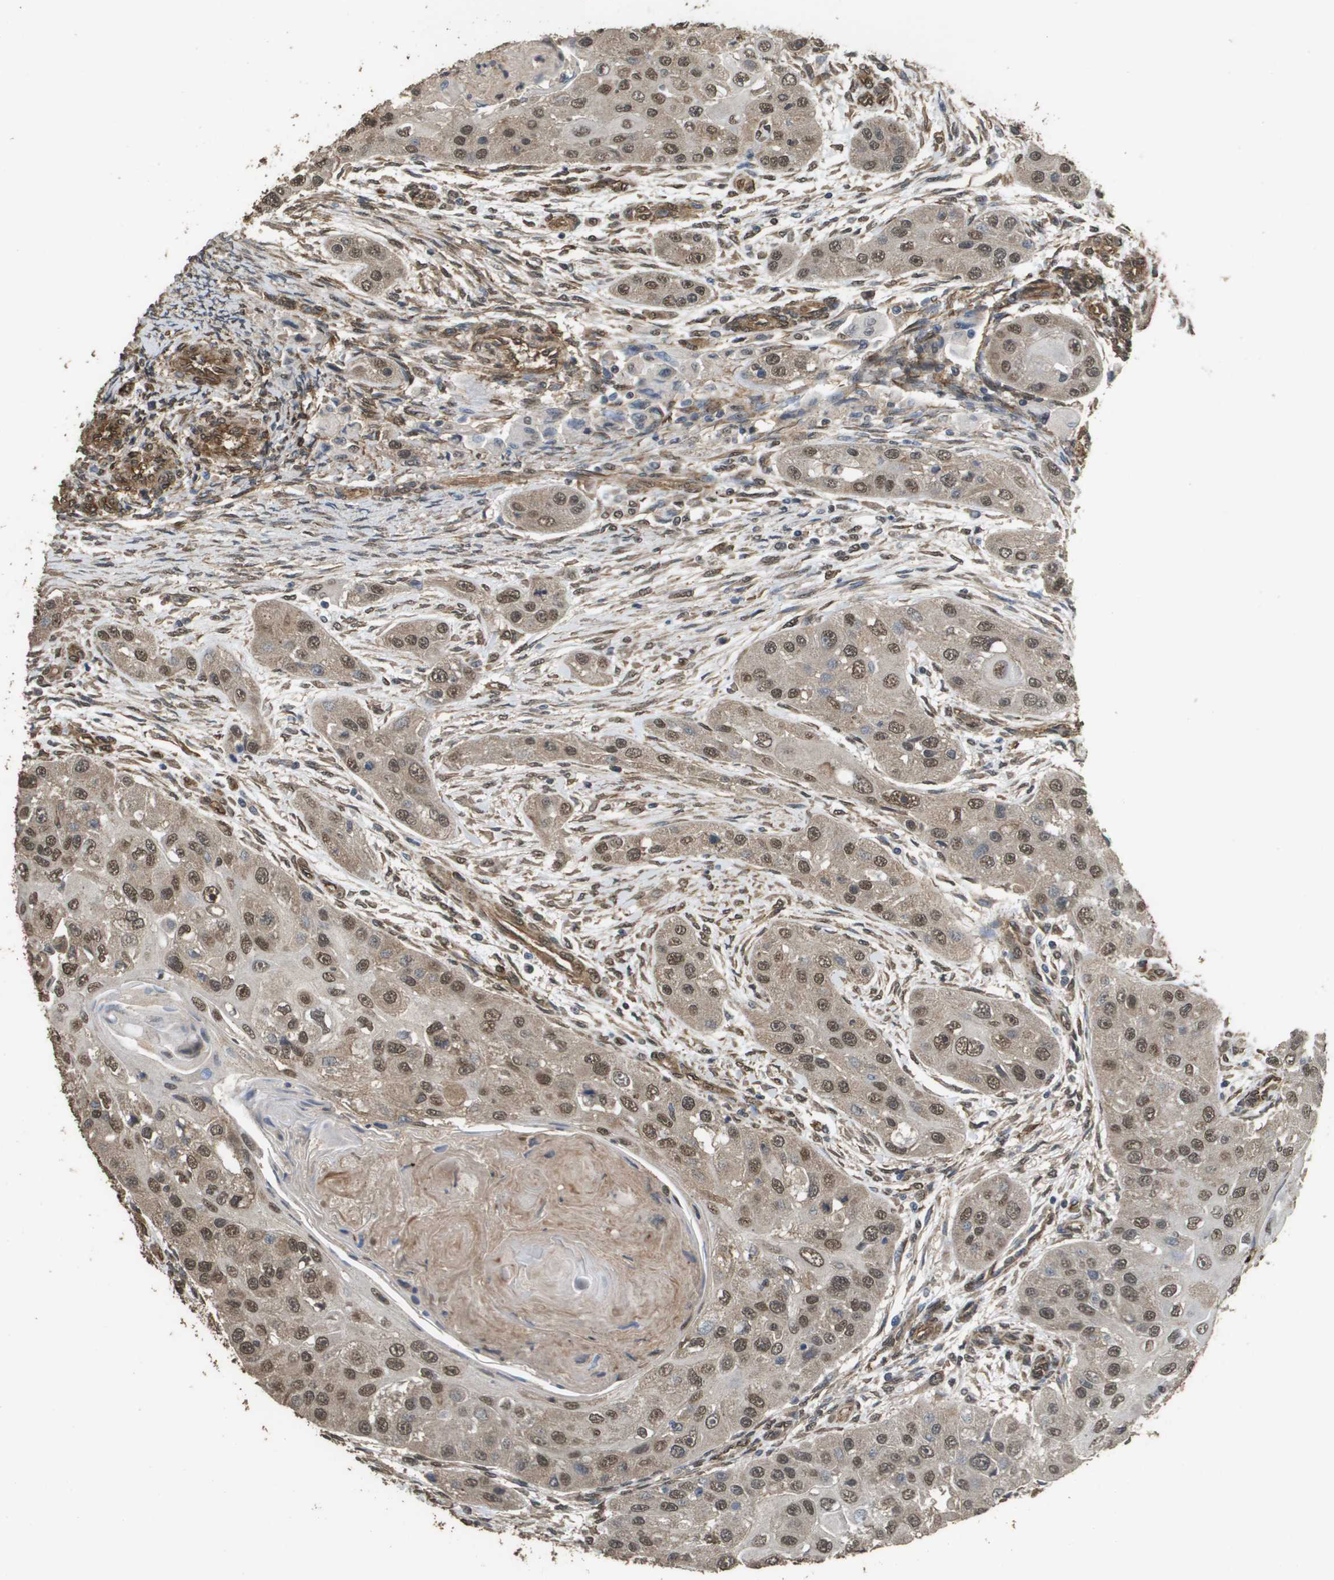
{"staining": {"intensity": "moderate", "quantity": ">75%", "location": "cytoplasmic/membranous,nuclear"}, "tissue": "head and neck cancer", "cell_type": "Tumor cells", "image_type": "cancer", "snomed": [{"axis": "morphology", "description": "Normal tissue, NOS"}, {"axis": "morphology", "description": "Squamous cell carcinoma, NOS"}, {"axis": "topography", "description": "Skeletal muscle"}, {"axis": "topography", "description": "Head-Neck"}], "caption": "Tumor cells demonstrate medium levels of moderate cytoplasmic/membranous and nuclear expression in approximately >75% of cells in head and neck cancer (squamous cell carcinoma).", "gene": "AAMP", "patient": {"sex": "male", "age": 51}}